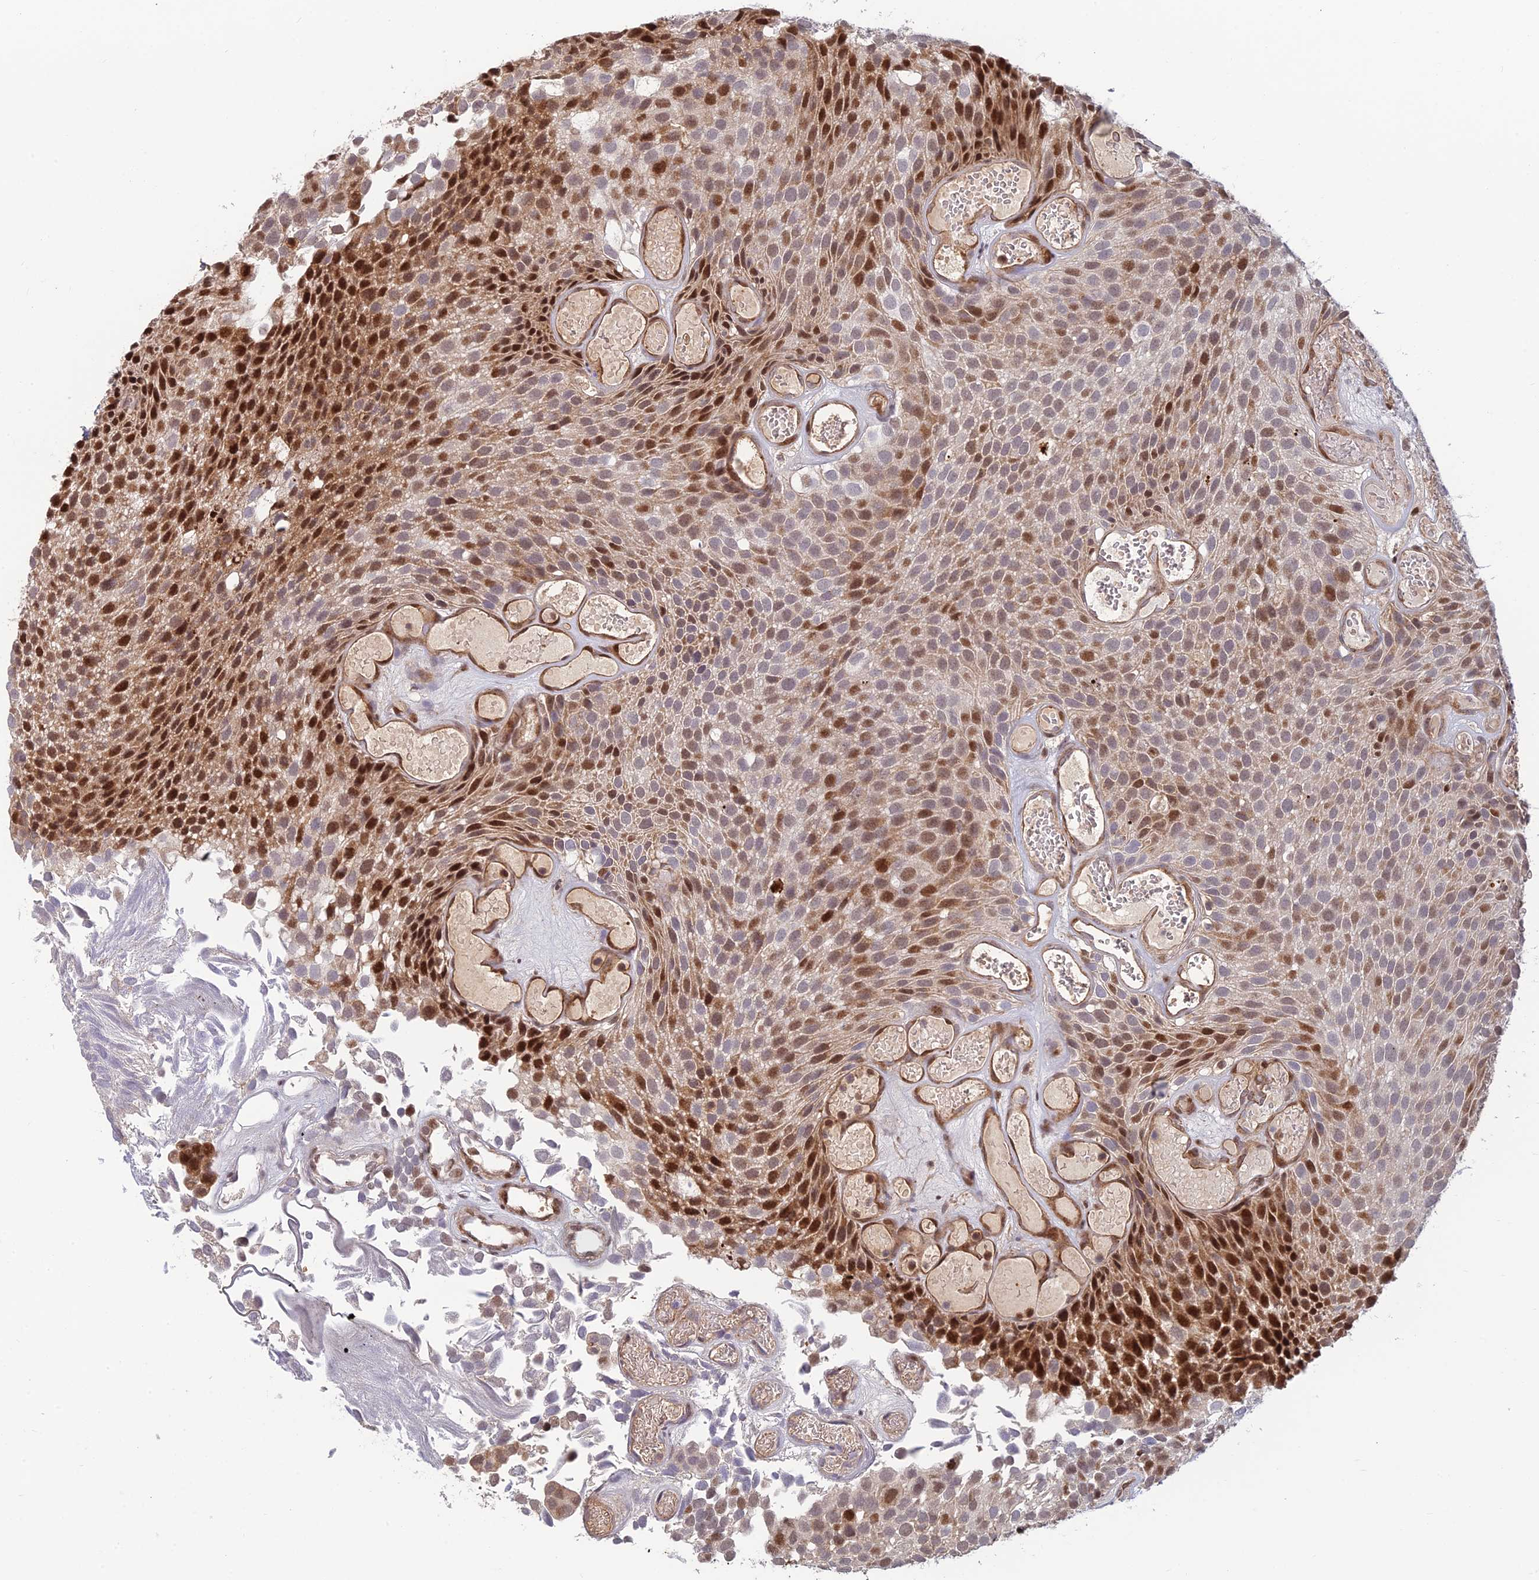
{"staining": {"intensity": "moderate", "quantity": "25%-75%", "location": "nuclear"}, "tissue": "urothelial cancer", "cell_type": "Tumor cells", "image_type": "cancer", "snomed": [{"axis": "morphology", "description": "Urothelial carcinoma, Low grade"}, {"axis": "topography", "description": "Urinary bladder"}], "caption": "Urothelial carcinoma (low-grade) stained for a protein displays moderate nuclear positivity in tumor cells.", "gene": "UFSP2", "patient": {"sex": "male", "age": 89}}